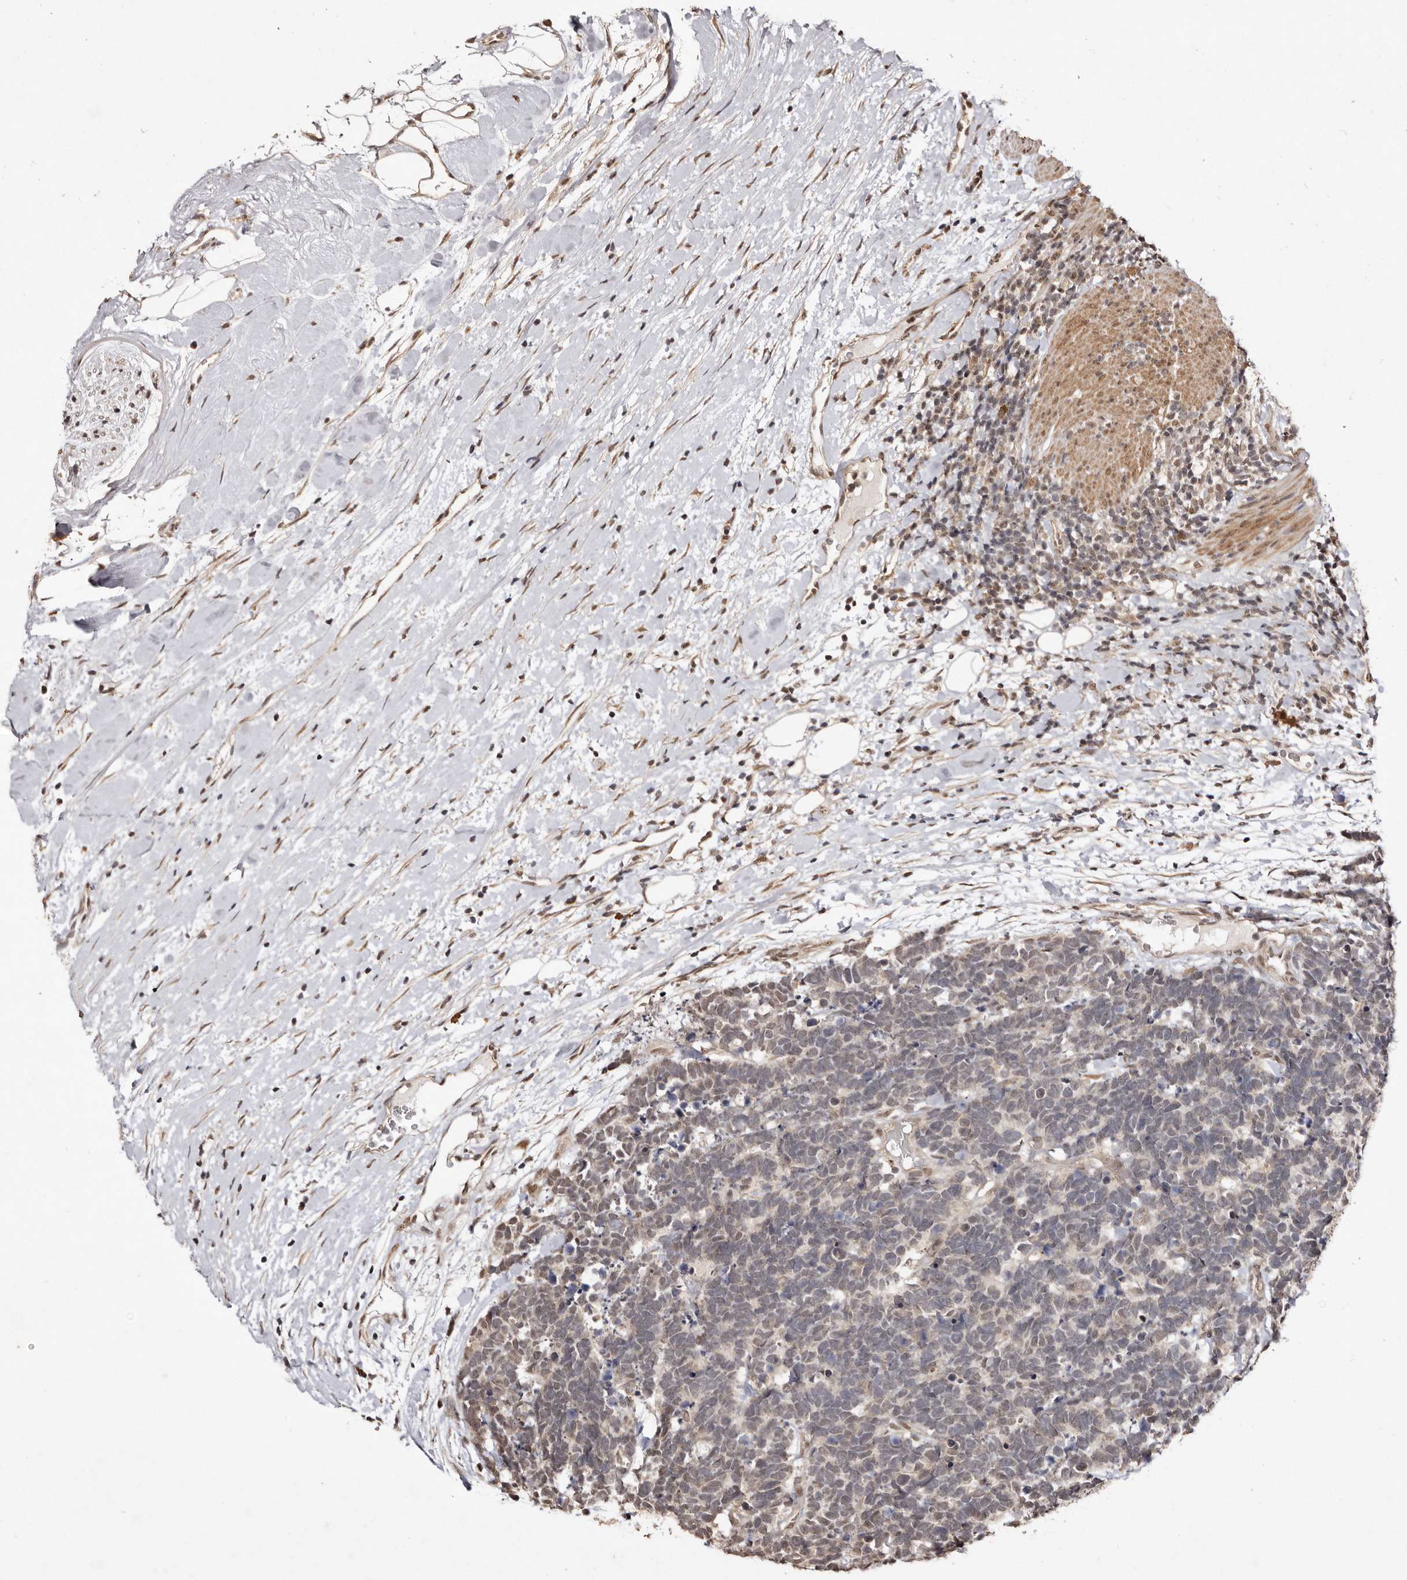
{"staining": {"intensity": "weak", "quantity": ">75%", "location": "cytoplasmic/membranous"}, "tissue": "carcinoid", "cell_type": "Tumor cells", "image_type": "cancer", "snomed": [{"axis": "morphology", "description": "Carcinoma, NOS"}, {"axis": "morphology", "description": "Carcinoid, malignant, NOS"}, {"axis": "topography", "description": "Urinary bladder"}], "caption": "IHC histopathology image of human carcinoma stained for a protein (brown), which exhibits low levels of weak cytoplasmic/membranous expression in about >75% of tumor cells.", "gene": "NOTCH1", "patient": {"sex": "male", "age": 57}}